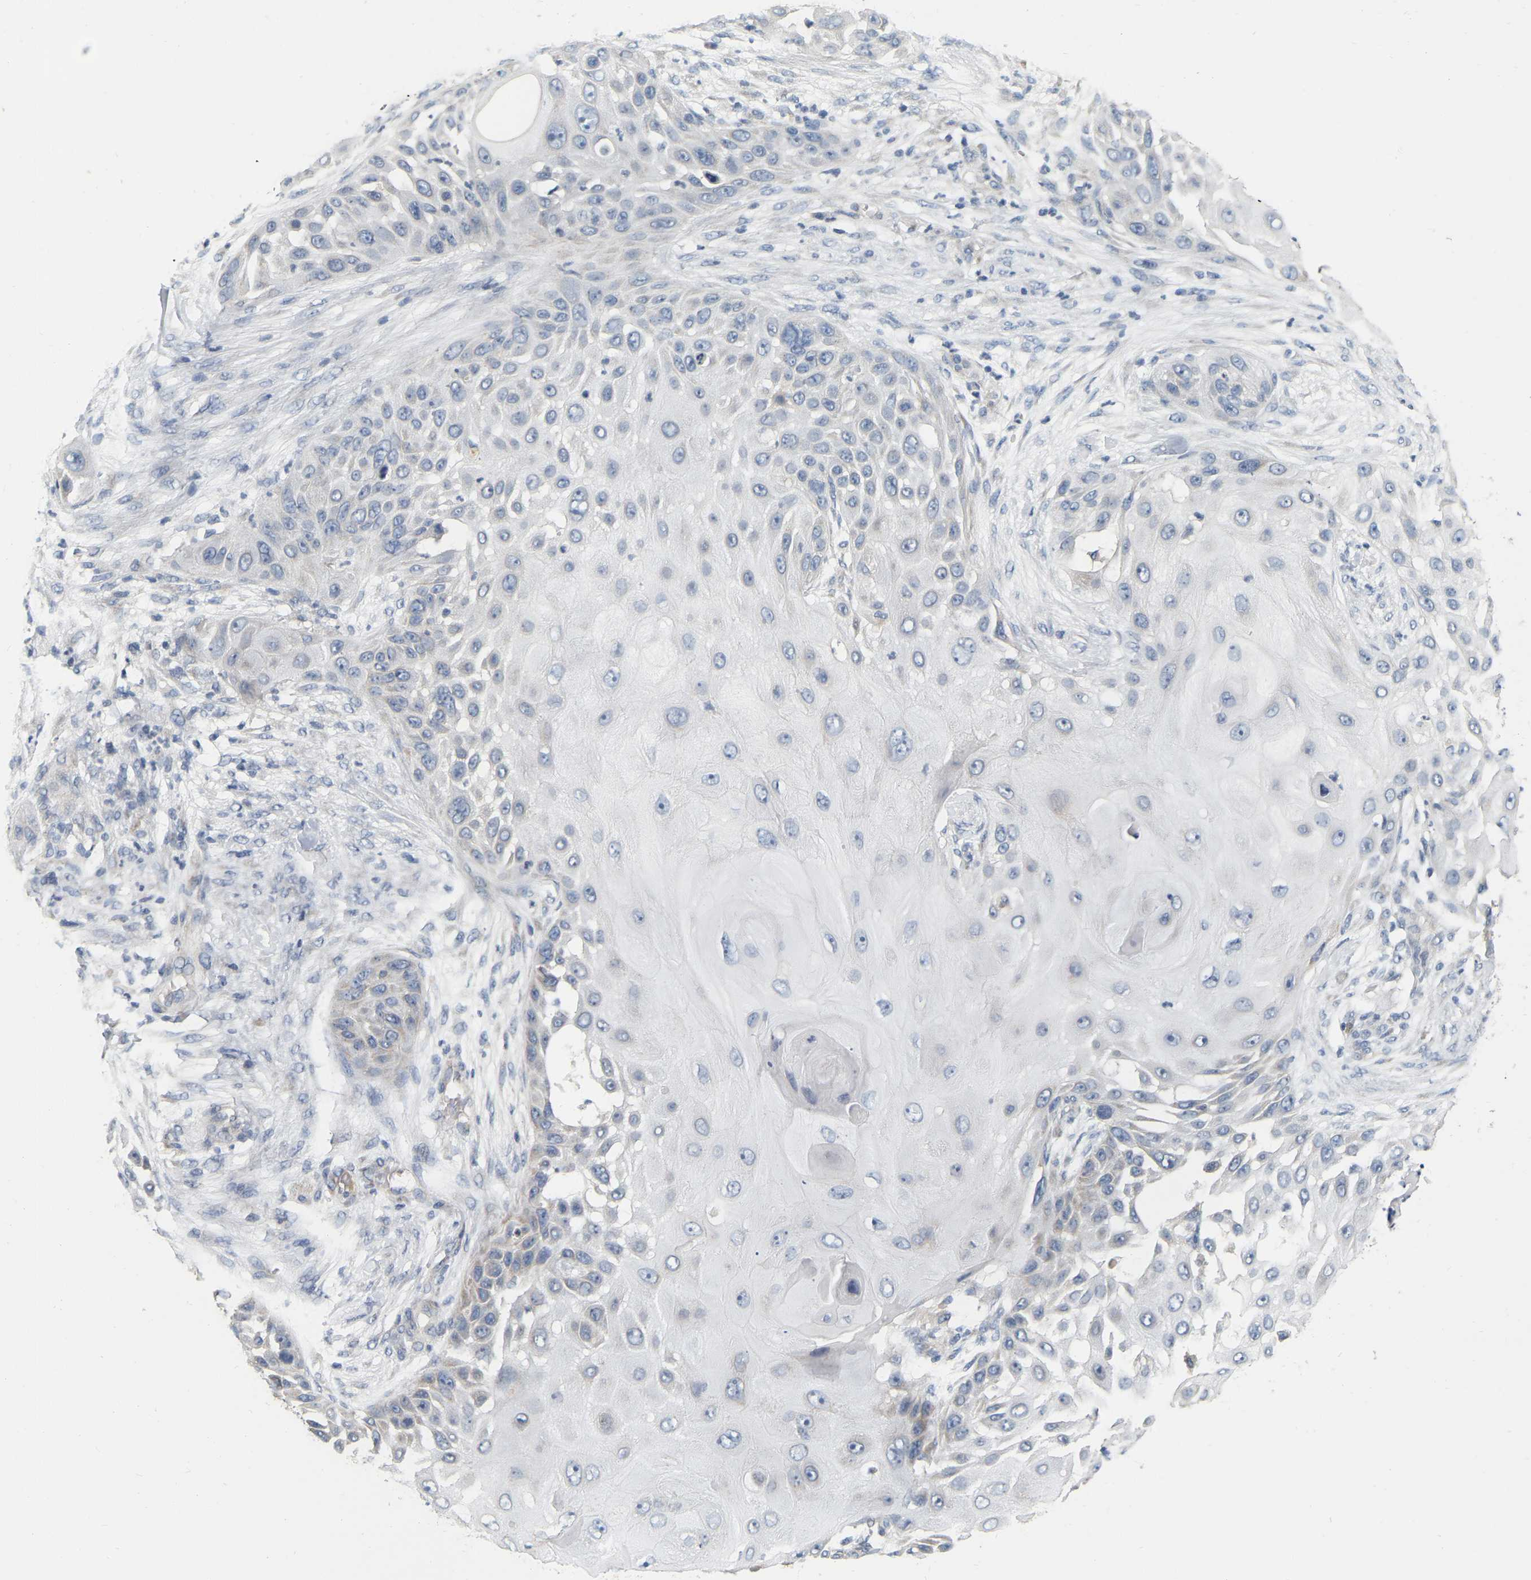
{"staining": {"intensity": "negative", "quantity": "none", "location": "none"}, "tissue": "skin cancer", "cell_type": "Tumor cells", "image_type": "cancer", "snomed": [{"axis": "morphology", "description": "Squamous cell carcinoma, NOS"}, {"axis": "topography", "description": "Skin"}], "caption": "Immunohistochemical staining of human skin cancer (squamous cell carcinoma) exhibits no significant expression in tumor cells.", "gene": "SSH1", "patient": {"sex": "female", "age": 44}}